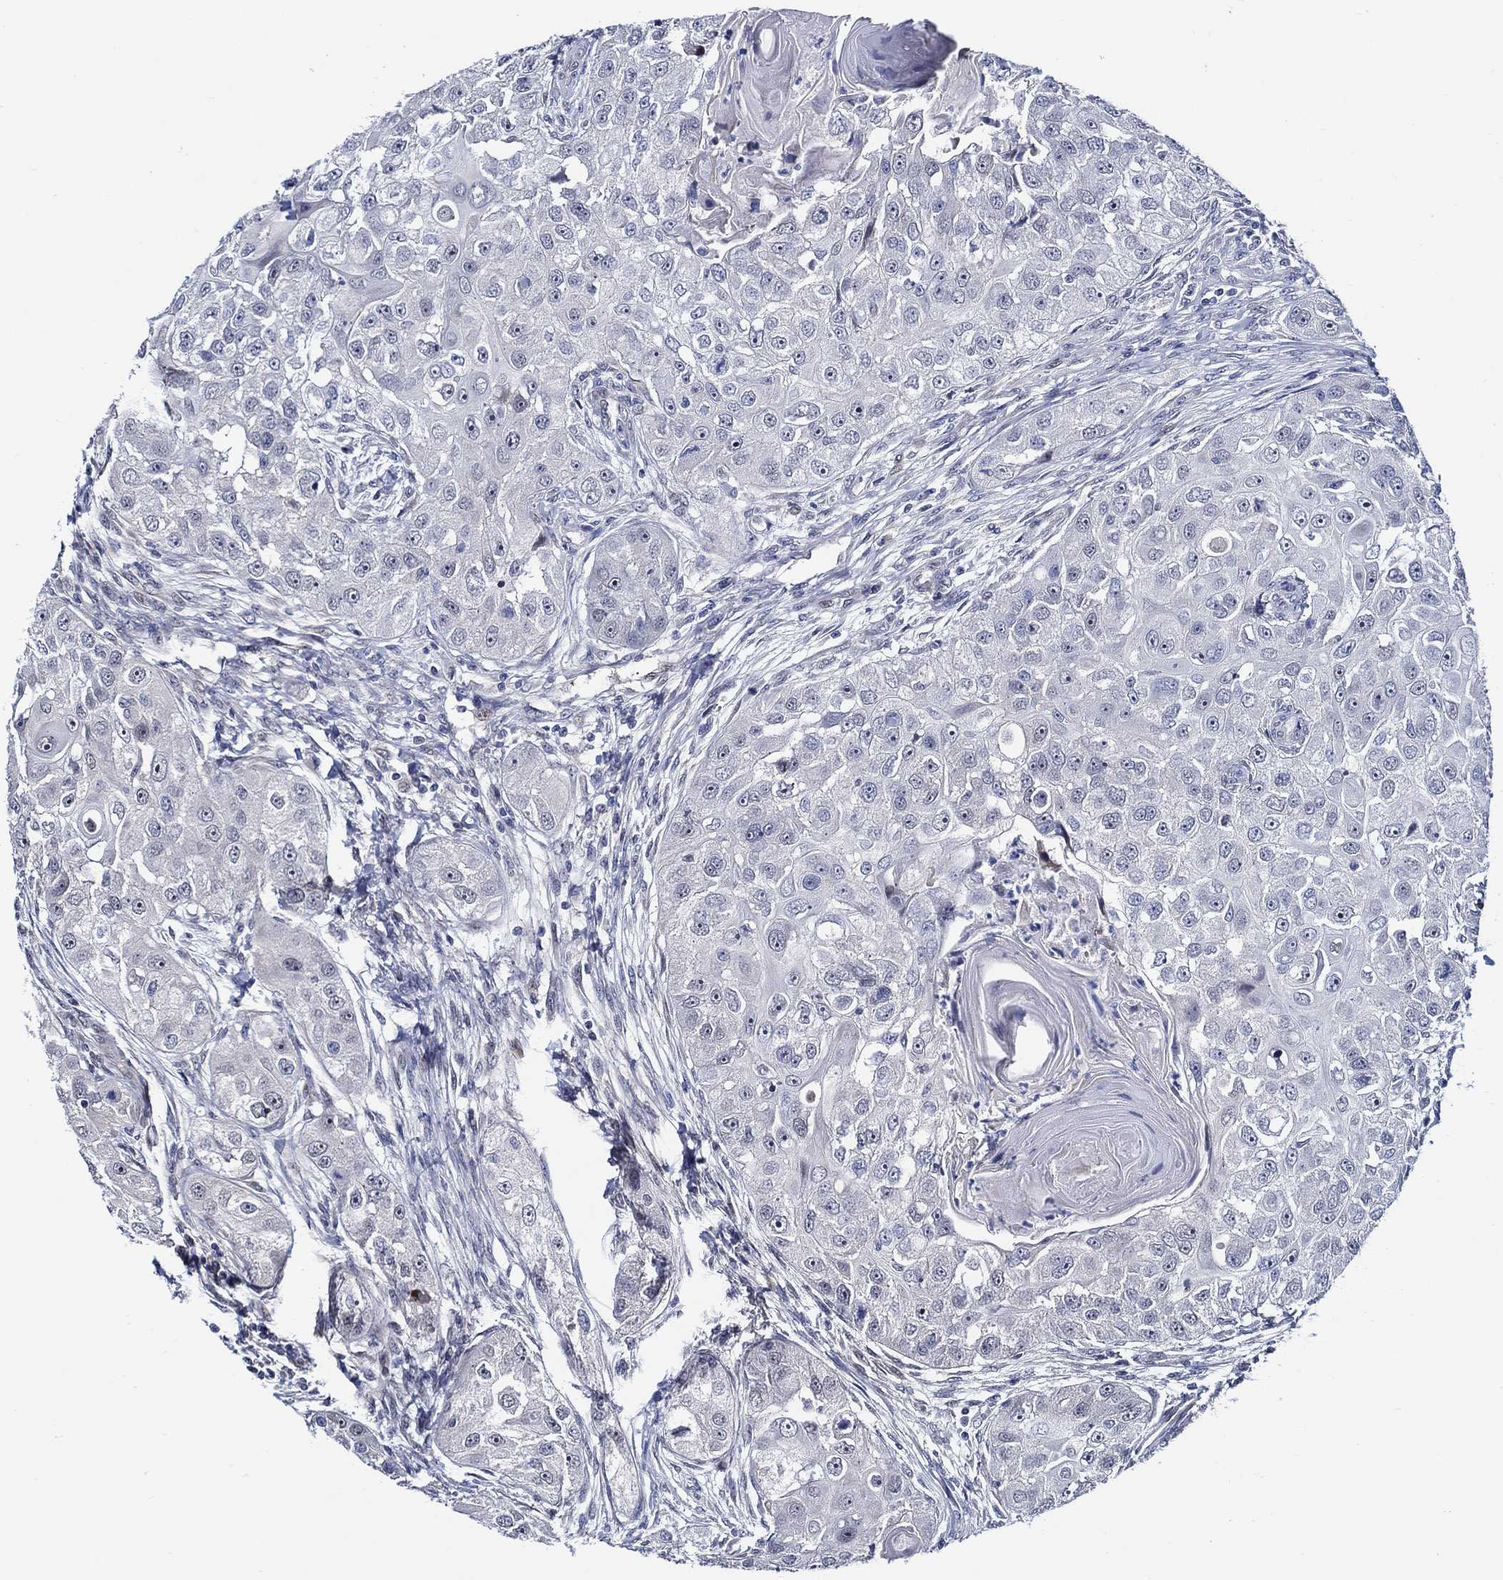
{"staining": {"intensity": "negative", "quantity": "none", "location": "none"}, "tissue": "head and neck cancer", "cell_type": "Tumor cells", "image_type": "cancer", "snomed": [{"axis": "morphology", "description": "Squamous cell carcinoma, NOS"}, {"axis": "topography", "description": "Head-Neck"}], "caption": "There is no significant staining in tumor cells of head and neck squamous cell carcinoma.", "gene": "C8orf48", "patient": {"sex": "male", "age": 51}}